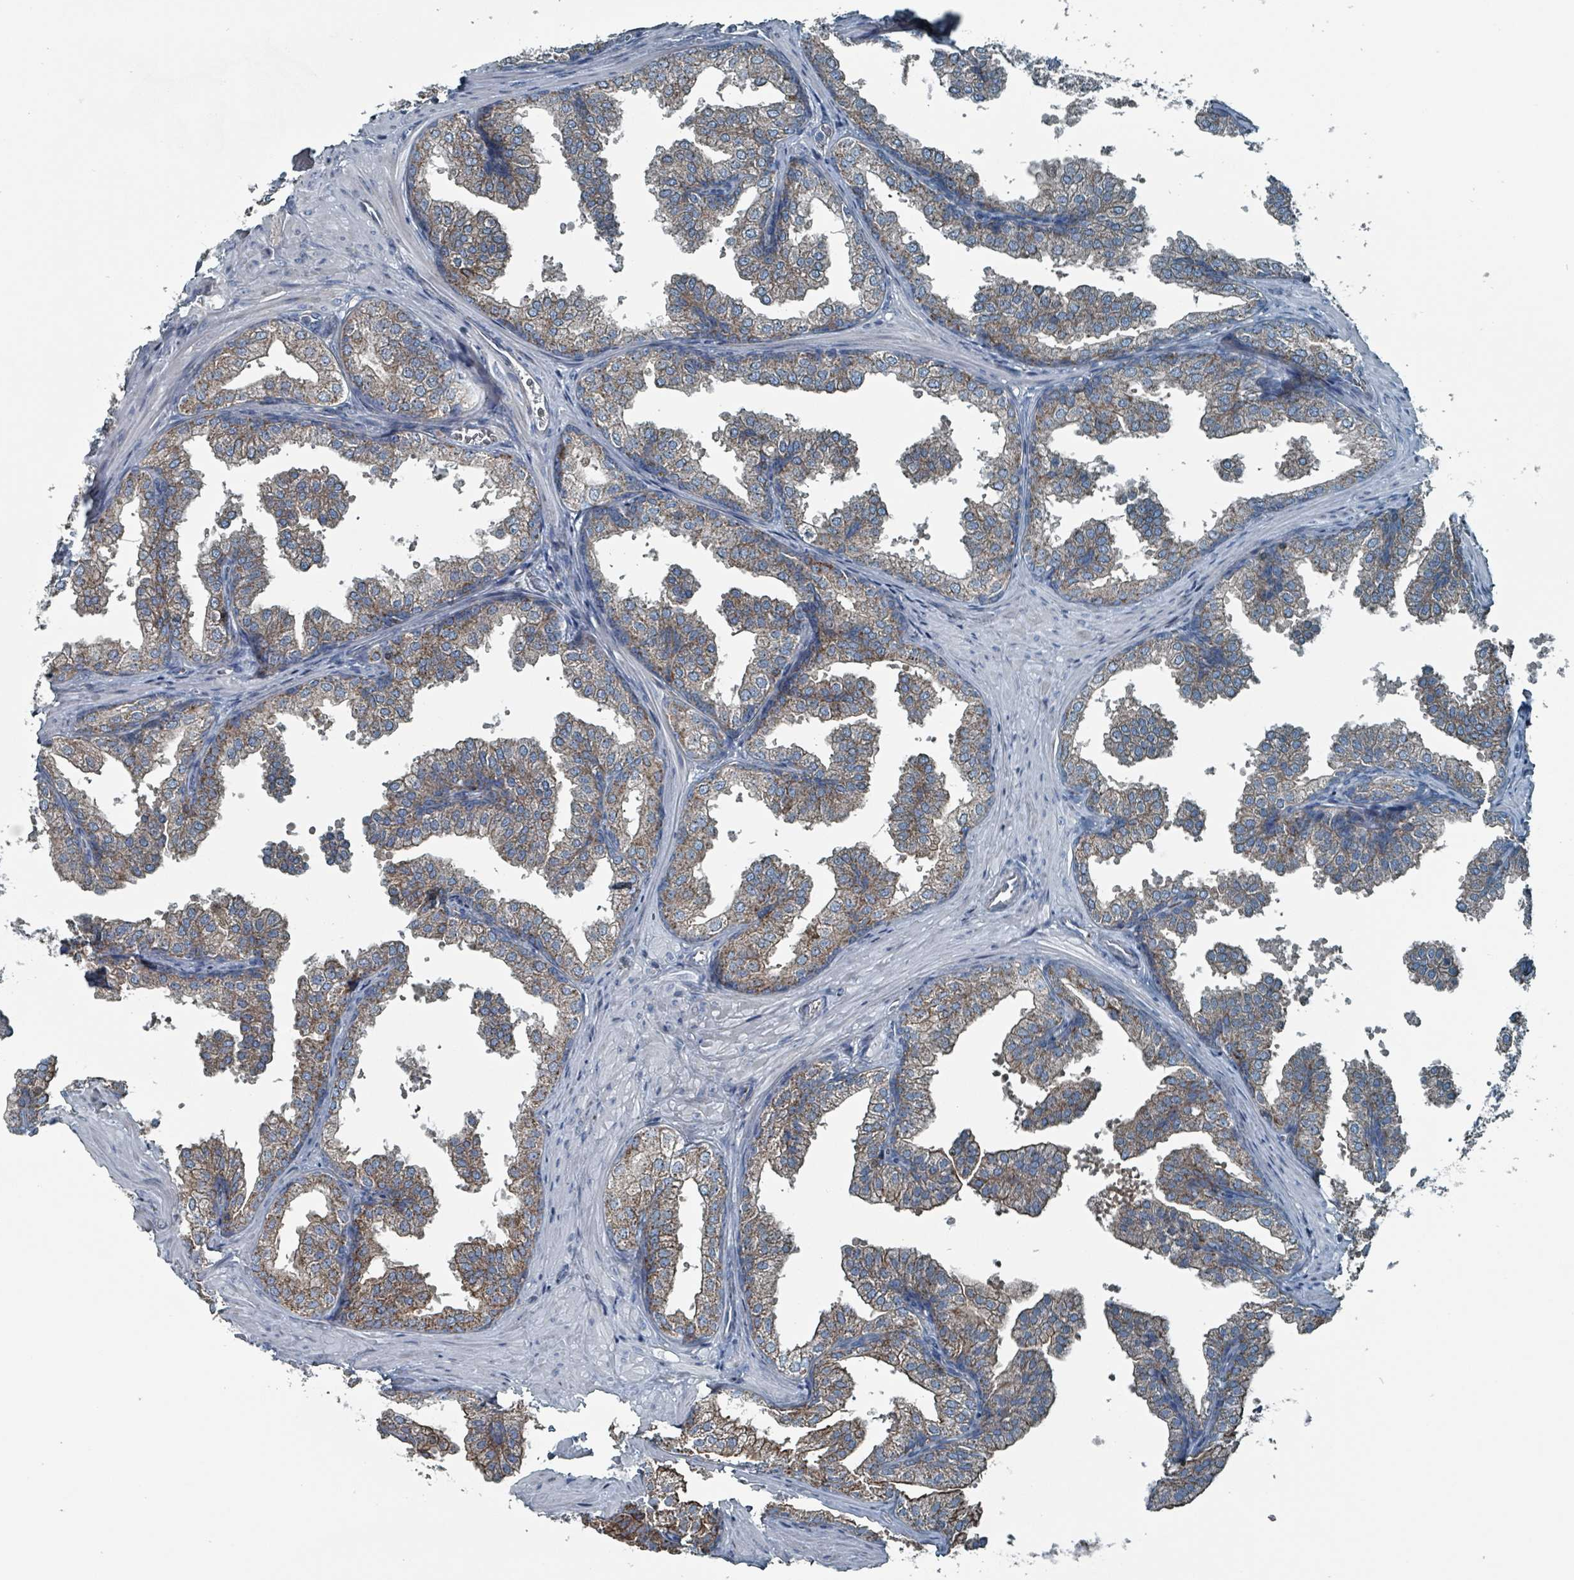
{"staining": {"intensity": "moderate", "quantity": ">75%", "location": "cytoplasmic/membranous"}, "tissue": "prostate", "cell_type": "Glandular cells", "image_type": "normal", "snomed": [{"axis": "morphology", "description": "Normal tissue, NOS"}, {"axis": "topography", "description": "Prostate"}], "caption": "Brown immunohistochemical staining in benign human prostate displays moderate cytoplasmic/membranous positivity in approximately >75% of glandular cells. (DAB (3,3'-diaminobenzidine) = brown stain, brightfield microscopy at high magnification).", "gene": "ABHD18", "patient": {"sex": "male", "age": 37}}